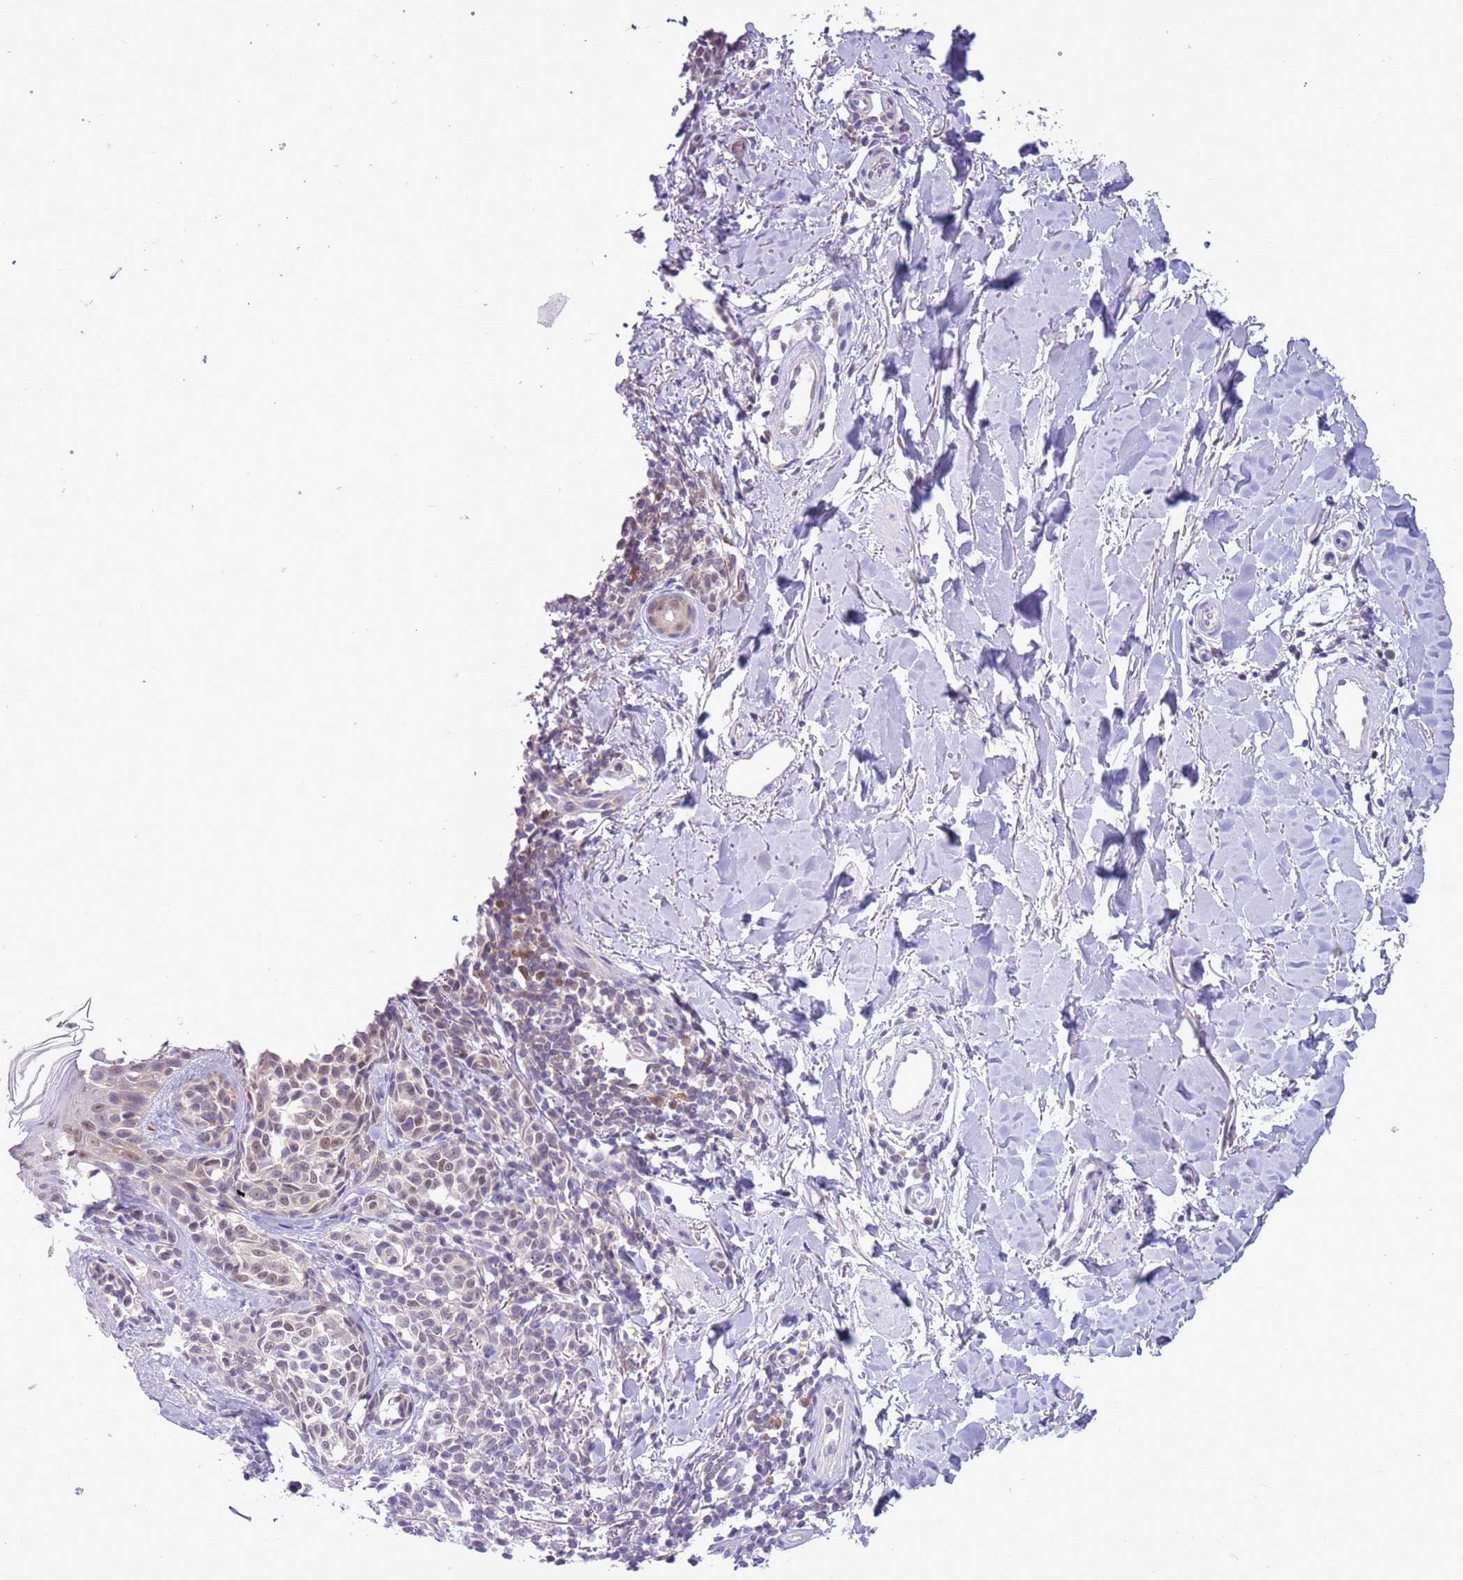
{"staining": {"intensity": "weak", "quantity": "<25%", "location": "nuclear"}, "tissue": "melanoma", "cell_type": "Tumor cells", "image_type": "cancer", "snomed": [{"axis": "morphology", "description": "Malignant melanoma, NOS"}, {"axis": "topography", "description": "Skin of upper extremity"}], "caption": "Immunohistochemistry (IHC) micrograph of neoplastic tissue: melanoma stained with DAB reveals no significant protein staining in tumor cells.", "gene": "DDI2", "patient": {"sex": "male", "age": 40}}